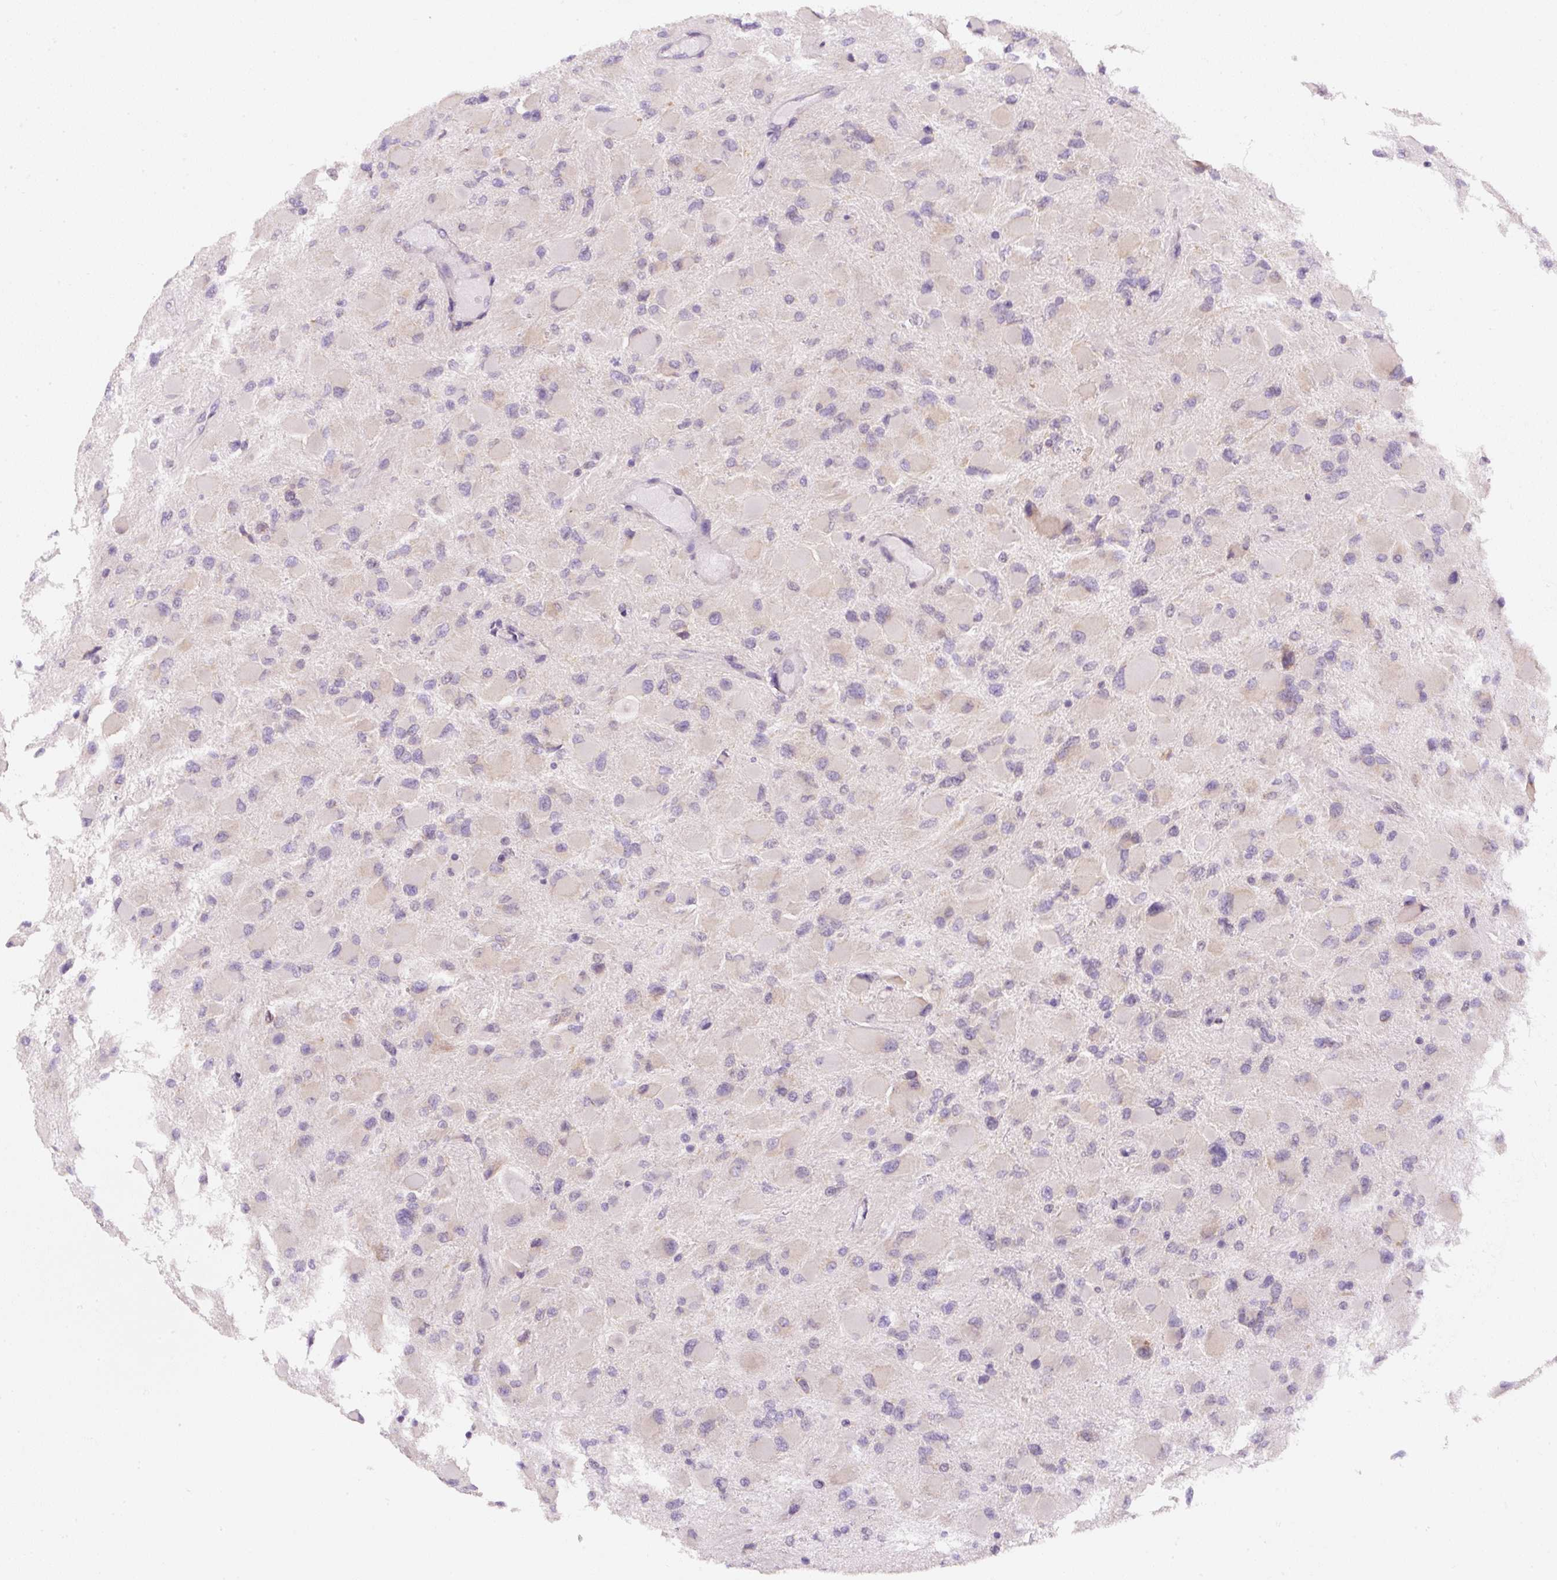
{"staining": {"intensity": "negative", "quantity": "none", "location": "none"}, "tissue": "glioma", "cell_type": "Tumor cells", "image_type": "cancer", "snomed": [{"axis": "morphology", "description": "Glioma, malignant, High grade"}, {"axis": "topography", "description": "Cerebral cortex"}], "caption": "Tumor cells show no significant expression in glioma.", "gene": "DDOST", "patient": {"sex": "female", "age": 36}}